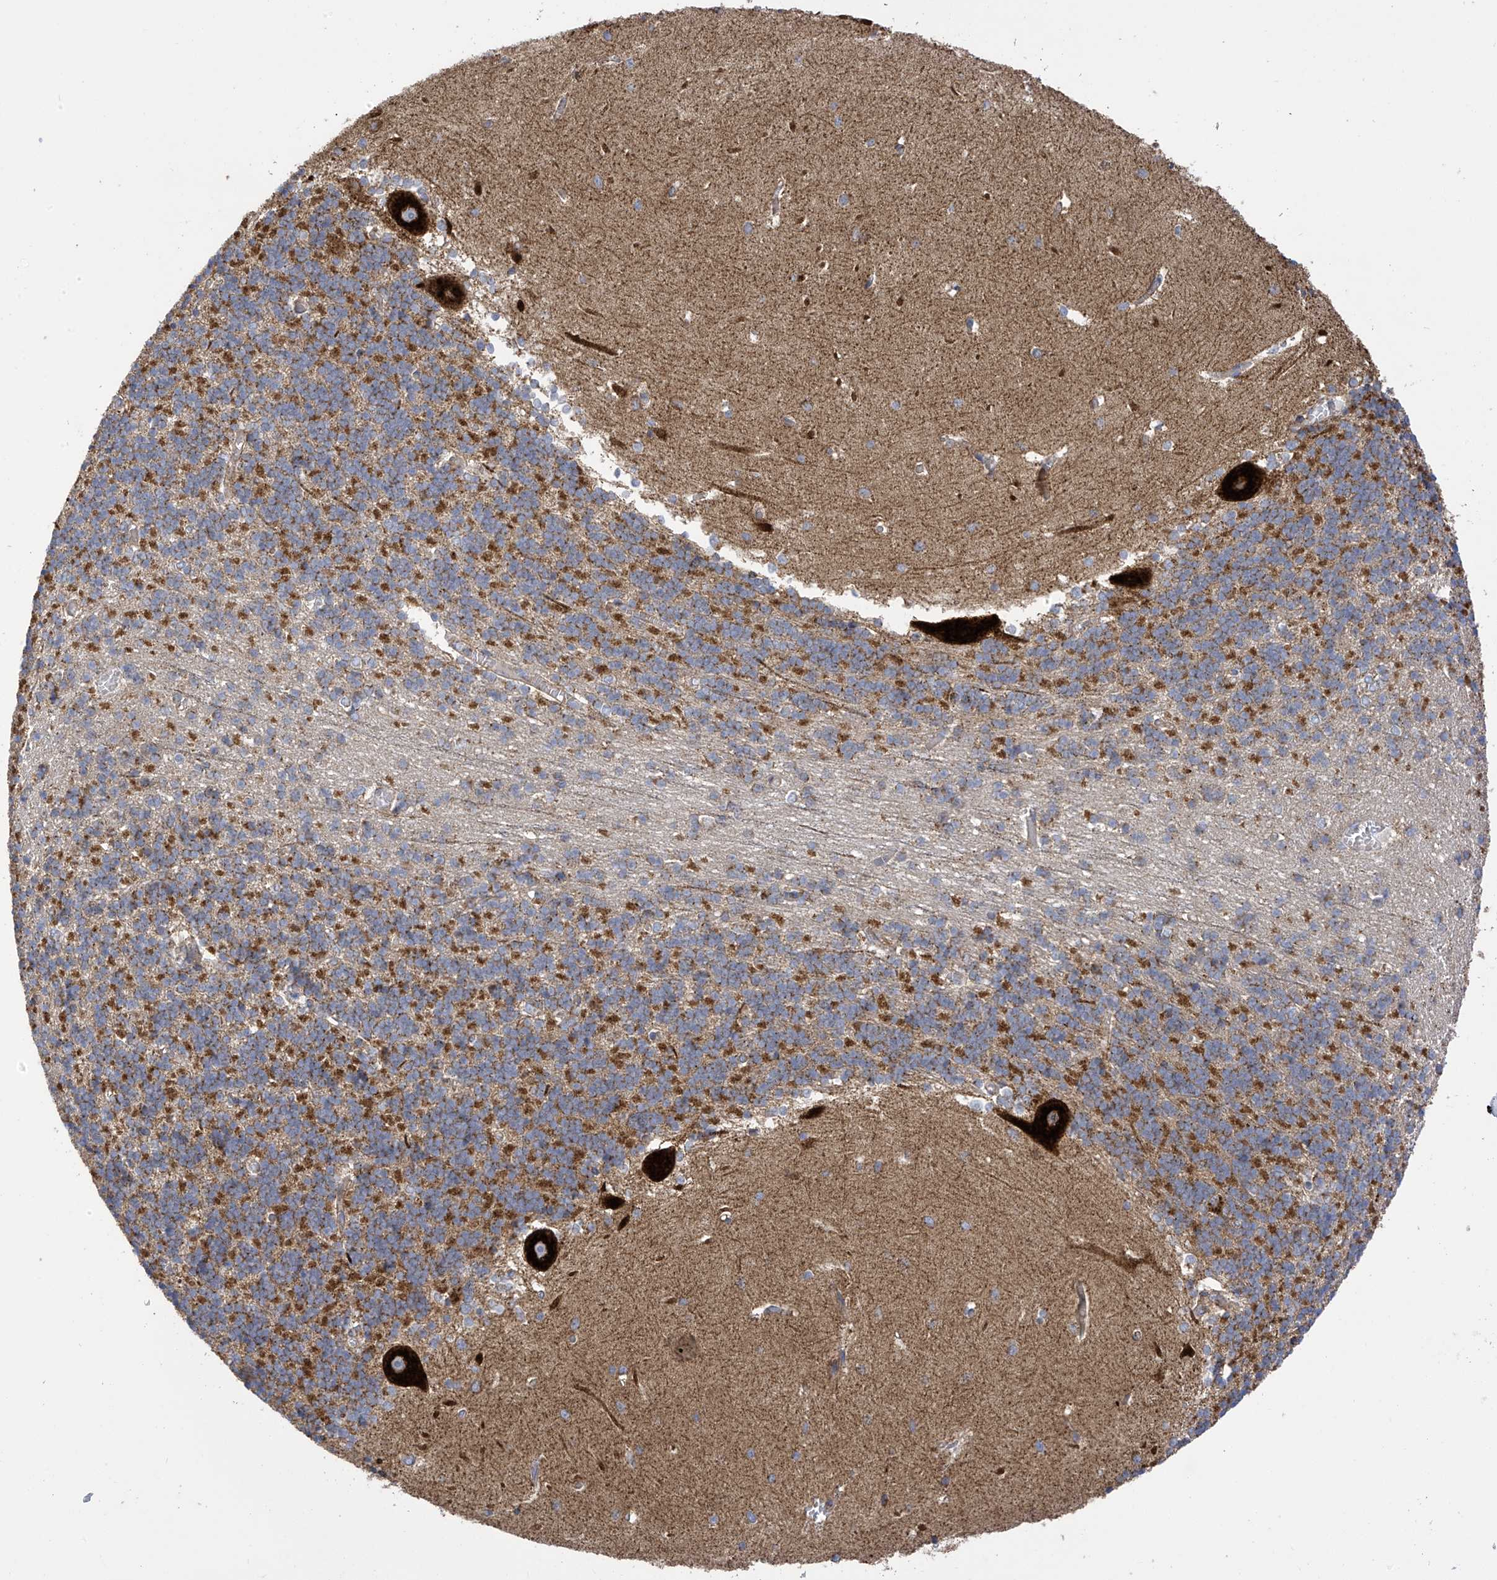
{"staining": {"intensity": "weak", "quantity": ">75%", "location": "cytoplasmic/membranous"}, "tissue": "cerebellum", "cell_type": "Cells in granular layer", "image_type": "normal", "snomed": [{"axis": "morphology", "description": "Normal tissue, NOS"}, {"axis": "topography", "description": "Cerebellum"}], "caption": "This micrograph shows normal cerebellum stained with immunohistochemistry to label a protein in brown. The cytoplasmic/membranous of cells in granular layer show weak positivity for the protein. Nuclei are counter-stained blue.", "gene": "ITM2B", "patient": {"sex": "male", "age": 37}}